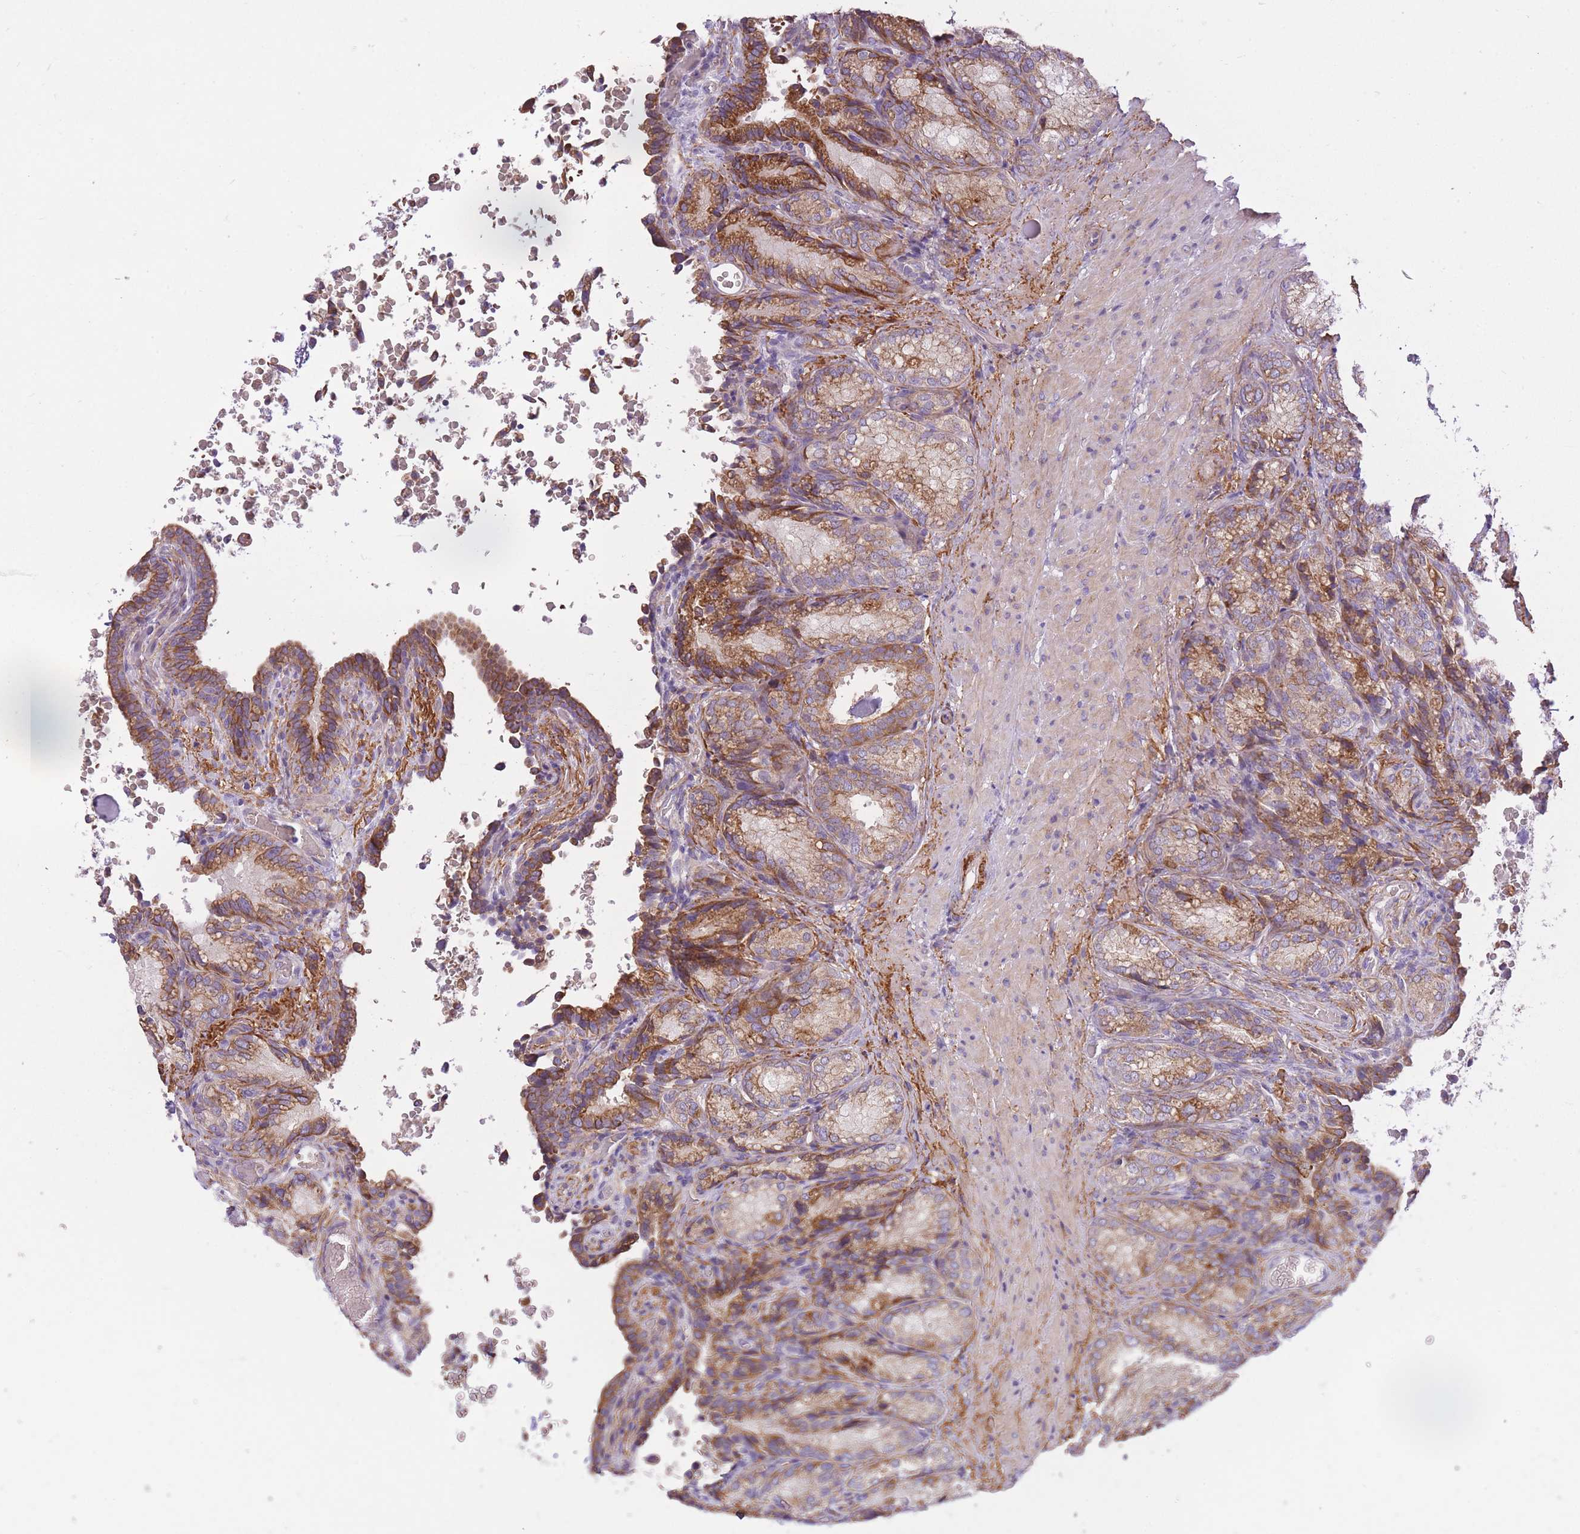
{"staining": {"intensity": "moderate", "quantity": "25%-75%", "location": "cytoplasmic/membranous"}, "tissue": "seminal vesicle", "cell_type": "Glandular cells", "image_type": "normal", "snomed": [{"axis": "morphology", "description": "Normal tissue, NOS"}, {"axis": "topography", "description": "Seminal veicle"}], "caption": "Protein expression analysis of benign seminal vesicle displays moderate cytoplasmic/membranous expression in about 25%-75% of glandular cells.", "gene": "REV1", "patient": {"sex": "male", "age": 58}}